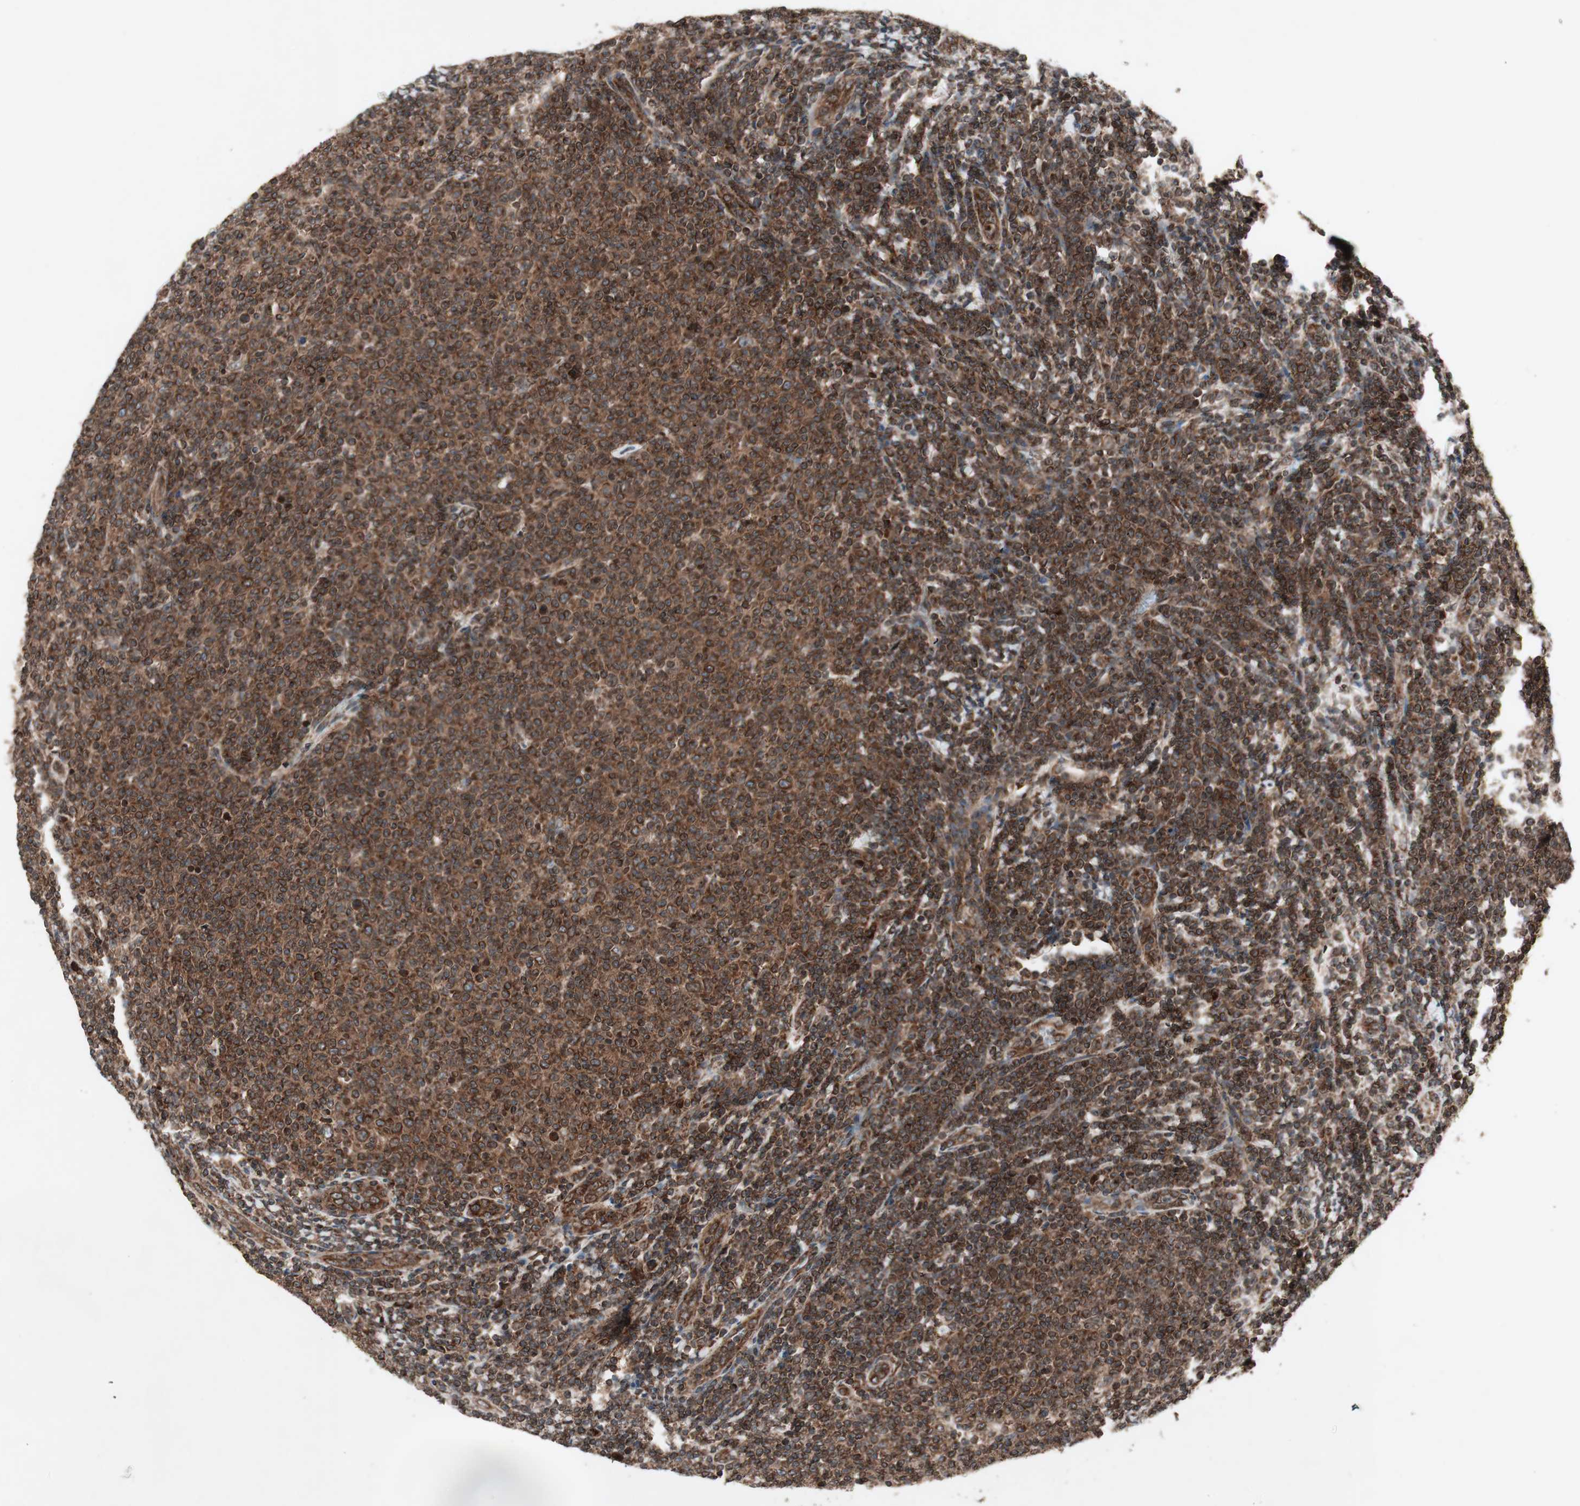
{"staining": {"intensity": "strong", "quantity": ">75%", "location": "cytoplasmic/membranous,nuclear"}, "tissue": "lymphoma", "cell_type": "Tumor cells", "image_type": "cancer", "snomed": [{"axis": "morphology", "description": "Malignant lymphoma, non-Hodgkin's type, Low grade"}, {"axis": "topography", "description": "Lymph node"}], "caption": "Malignant lymphoma, non-Hodgkin's type (low-grade) stained for a protein demonstrates strong cytoplasmic/membranous and nuclear positivity in tumor cells. The staining was performed using DAB (3,3'-diaminobenzidine) to visualize the protein expression in brown, while the nuclei were stained in blue with hematoxylin (Magnification: 20x).", "gene": "NUP62", "patient": {"sex": "male", "age": 66}}